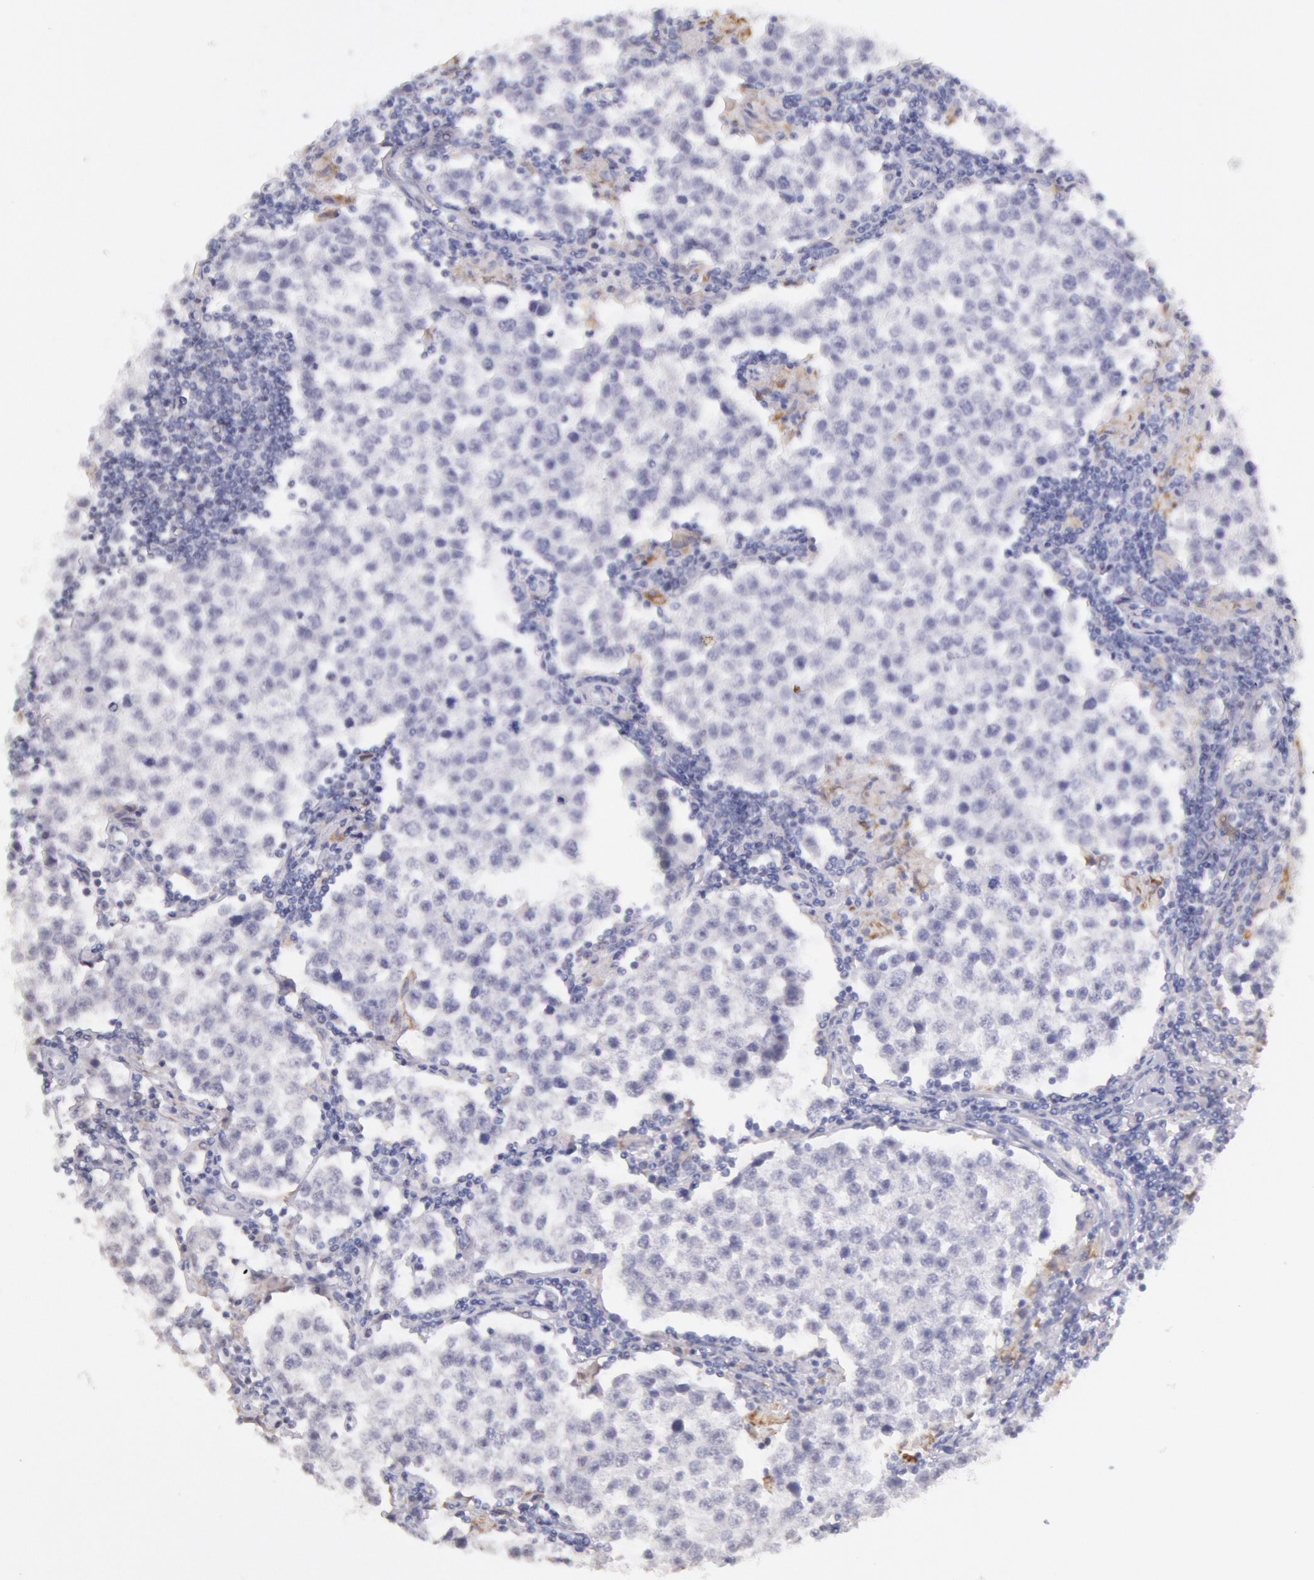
{"staining": {"intensity": "weak", "quantity": "<25%", "location": "cytoplasmic/membranous"}, "tissue": "testis cancer", "cell_type": "Tumor cells", "image_type": "cancer", "snomed": [{"axis": "morphology", "description": "Seminoma, NOS"}, {"axis": "topography", "description": "Testis"}], "caption": "Immunohistochemical staining of seminoma (testis) demonstrates no significant staining in tumor cells.", "gene": "FRMD6", "patient": {"sex": "male", "age": 36}}